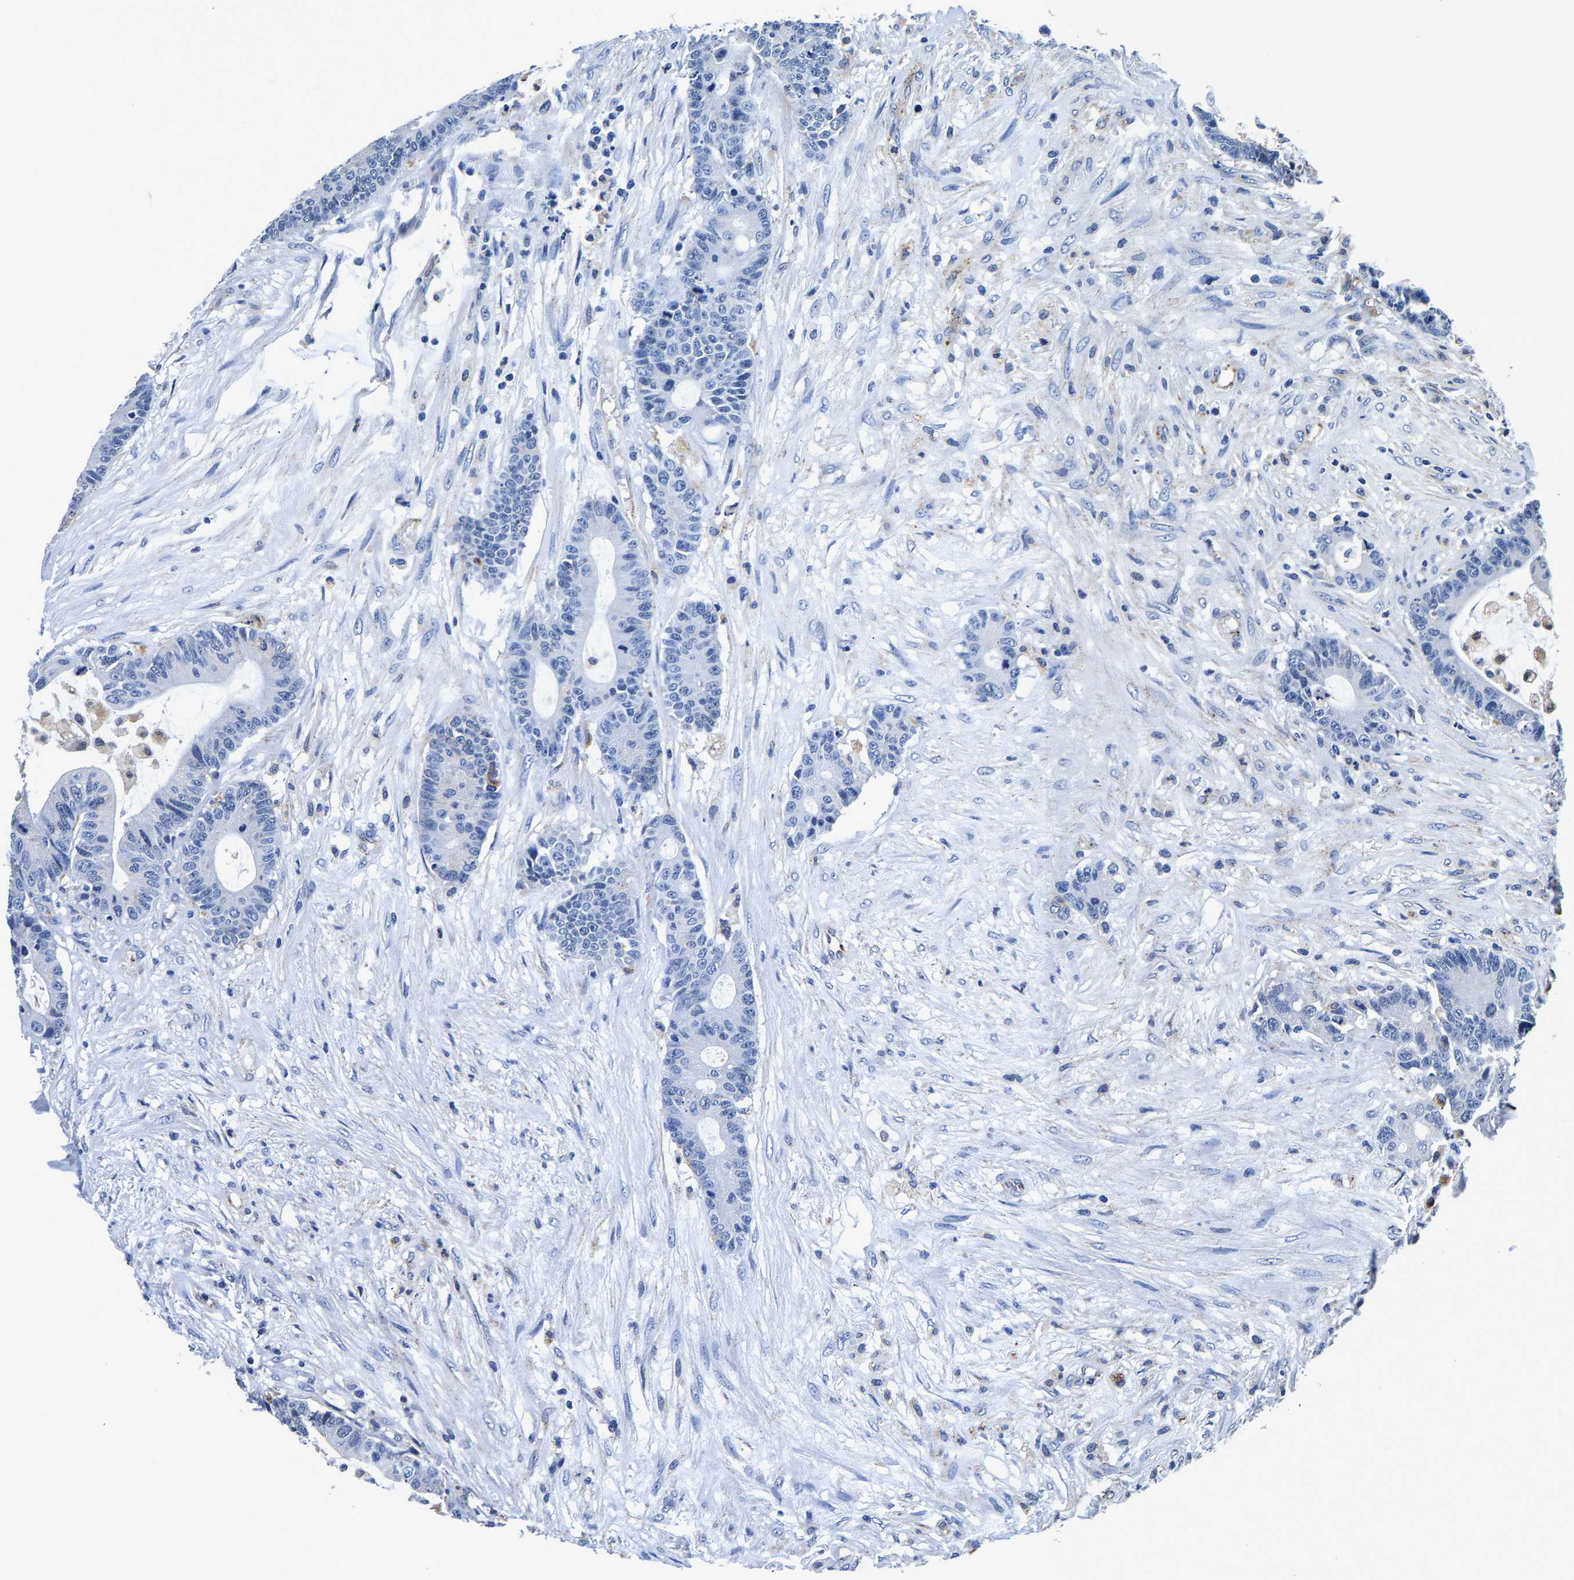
{"staining": {"intensity": "negative", "quantity": "none", "location": "none"}, "tissue": "colorectal cancer", "cell_type": "Tumor cells", "image_type": "cancer", "snomed": [{"axis": "morphology", "description": "Adenocarcinoma, NOS"}, {"axis": "topography", "description": "Colon"}], "caption": "This is an immunohistochemistry (IHC) photomicrograph of human colorectal cancer. There is no expression in tumor cells.", "gene": "GRN", "patient": {"sex": "female", "age": 84}}